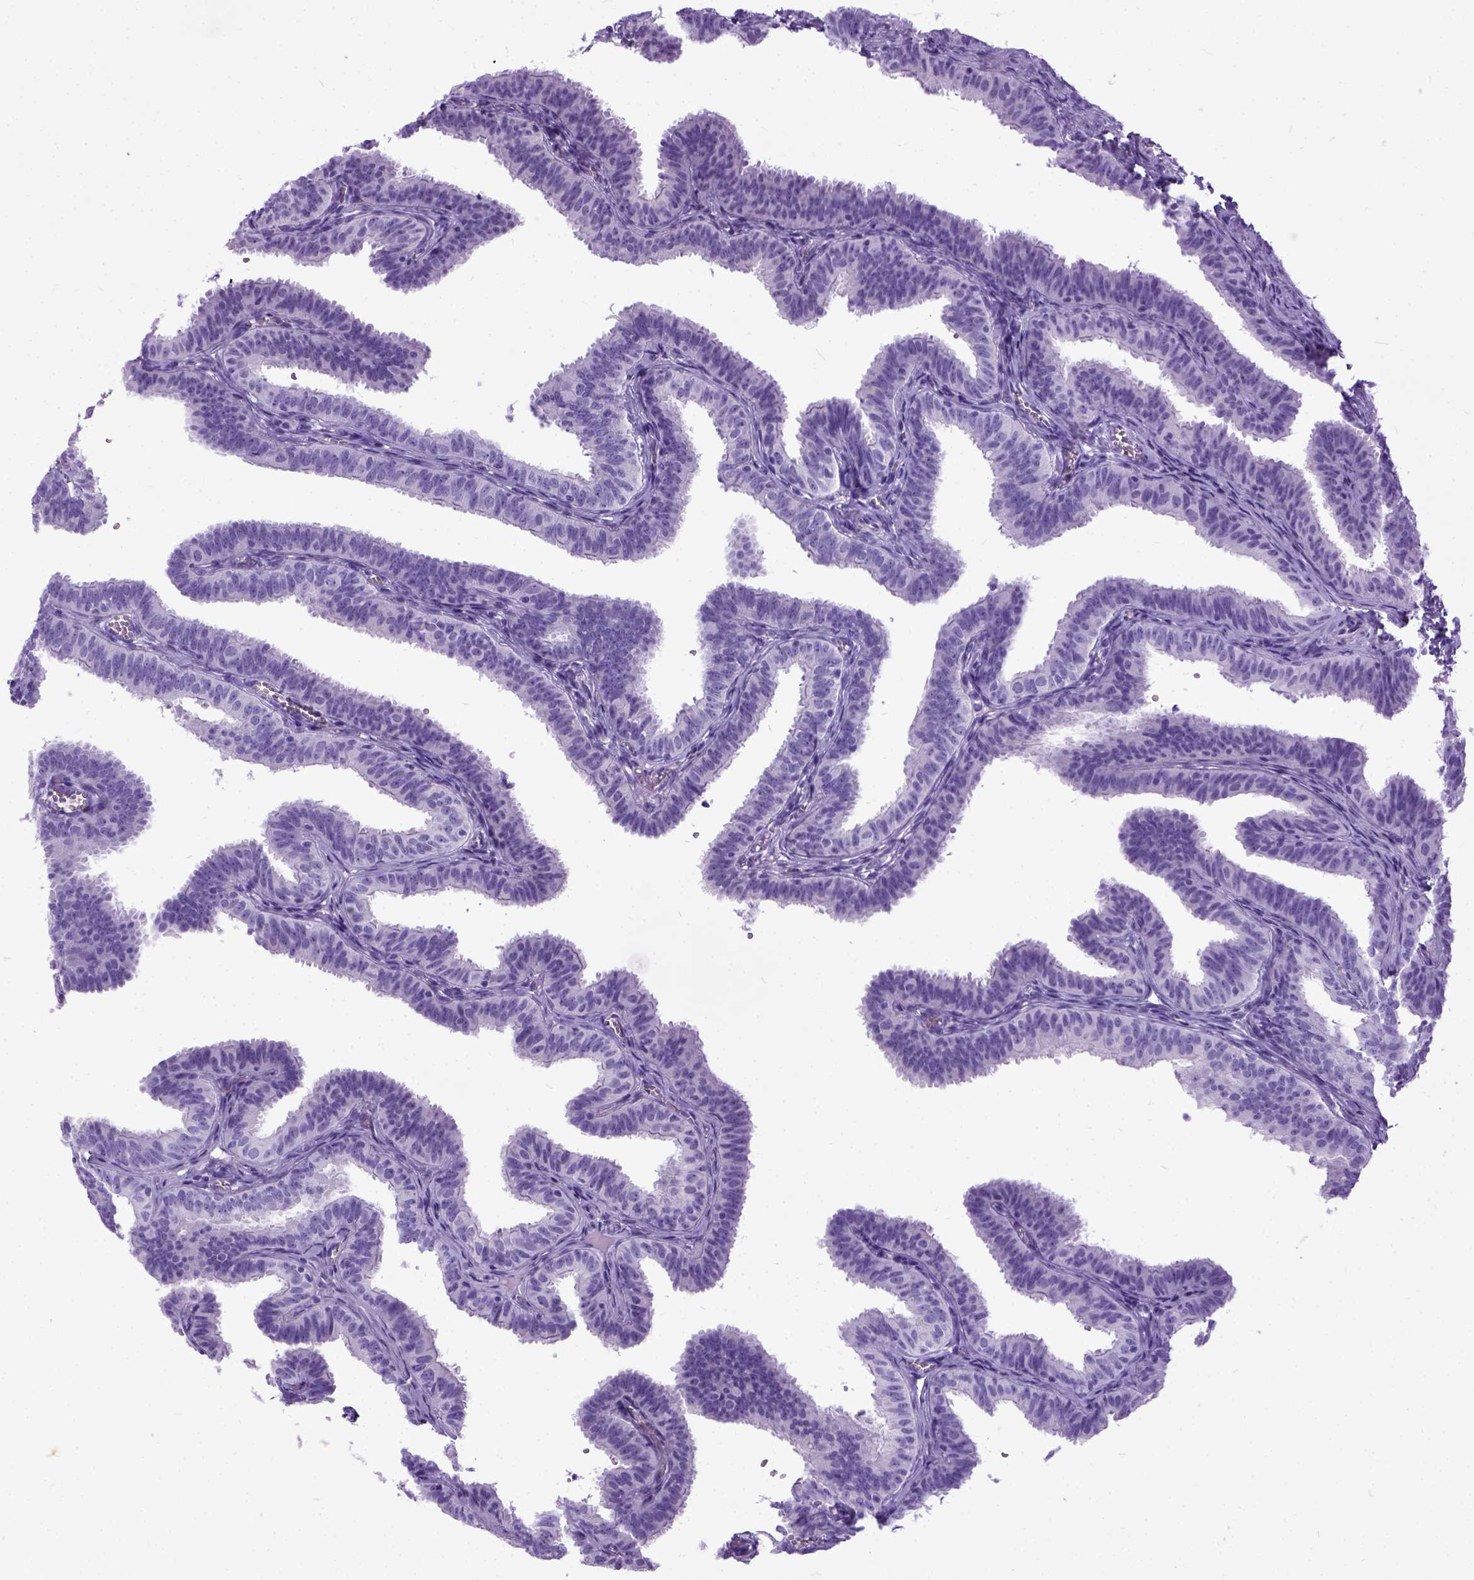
{"staining": {"intensity": "negative", "quantity": "none", "location": "none"}, "tissue": "fallopian tube", "cell_type": "Glandular cells", "image_type": "normal", "snomed": [{"axis": "morphology", "description": "Normal tissue, NOS"}, {"axis": "topography", "description": "Fallopian tube"}], "caption": "Immunohistochemistry (IHC) photomicrograph of unremarkable fallopian tube: fallopian tube stained with DAB shows no significant protein expression in glandular cells.", "gene": "IGF2", "patient": {"sex": "female", "age": 25}}